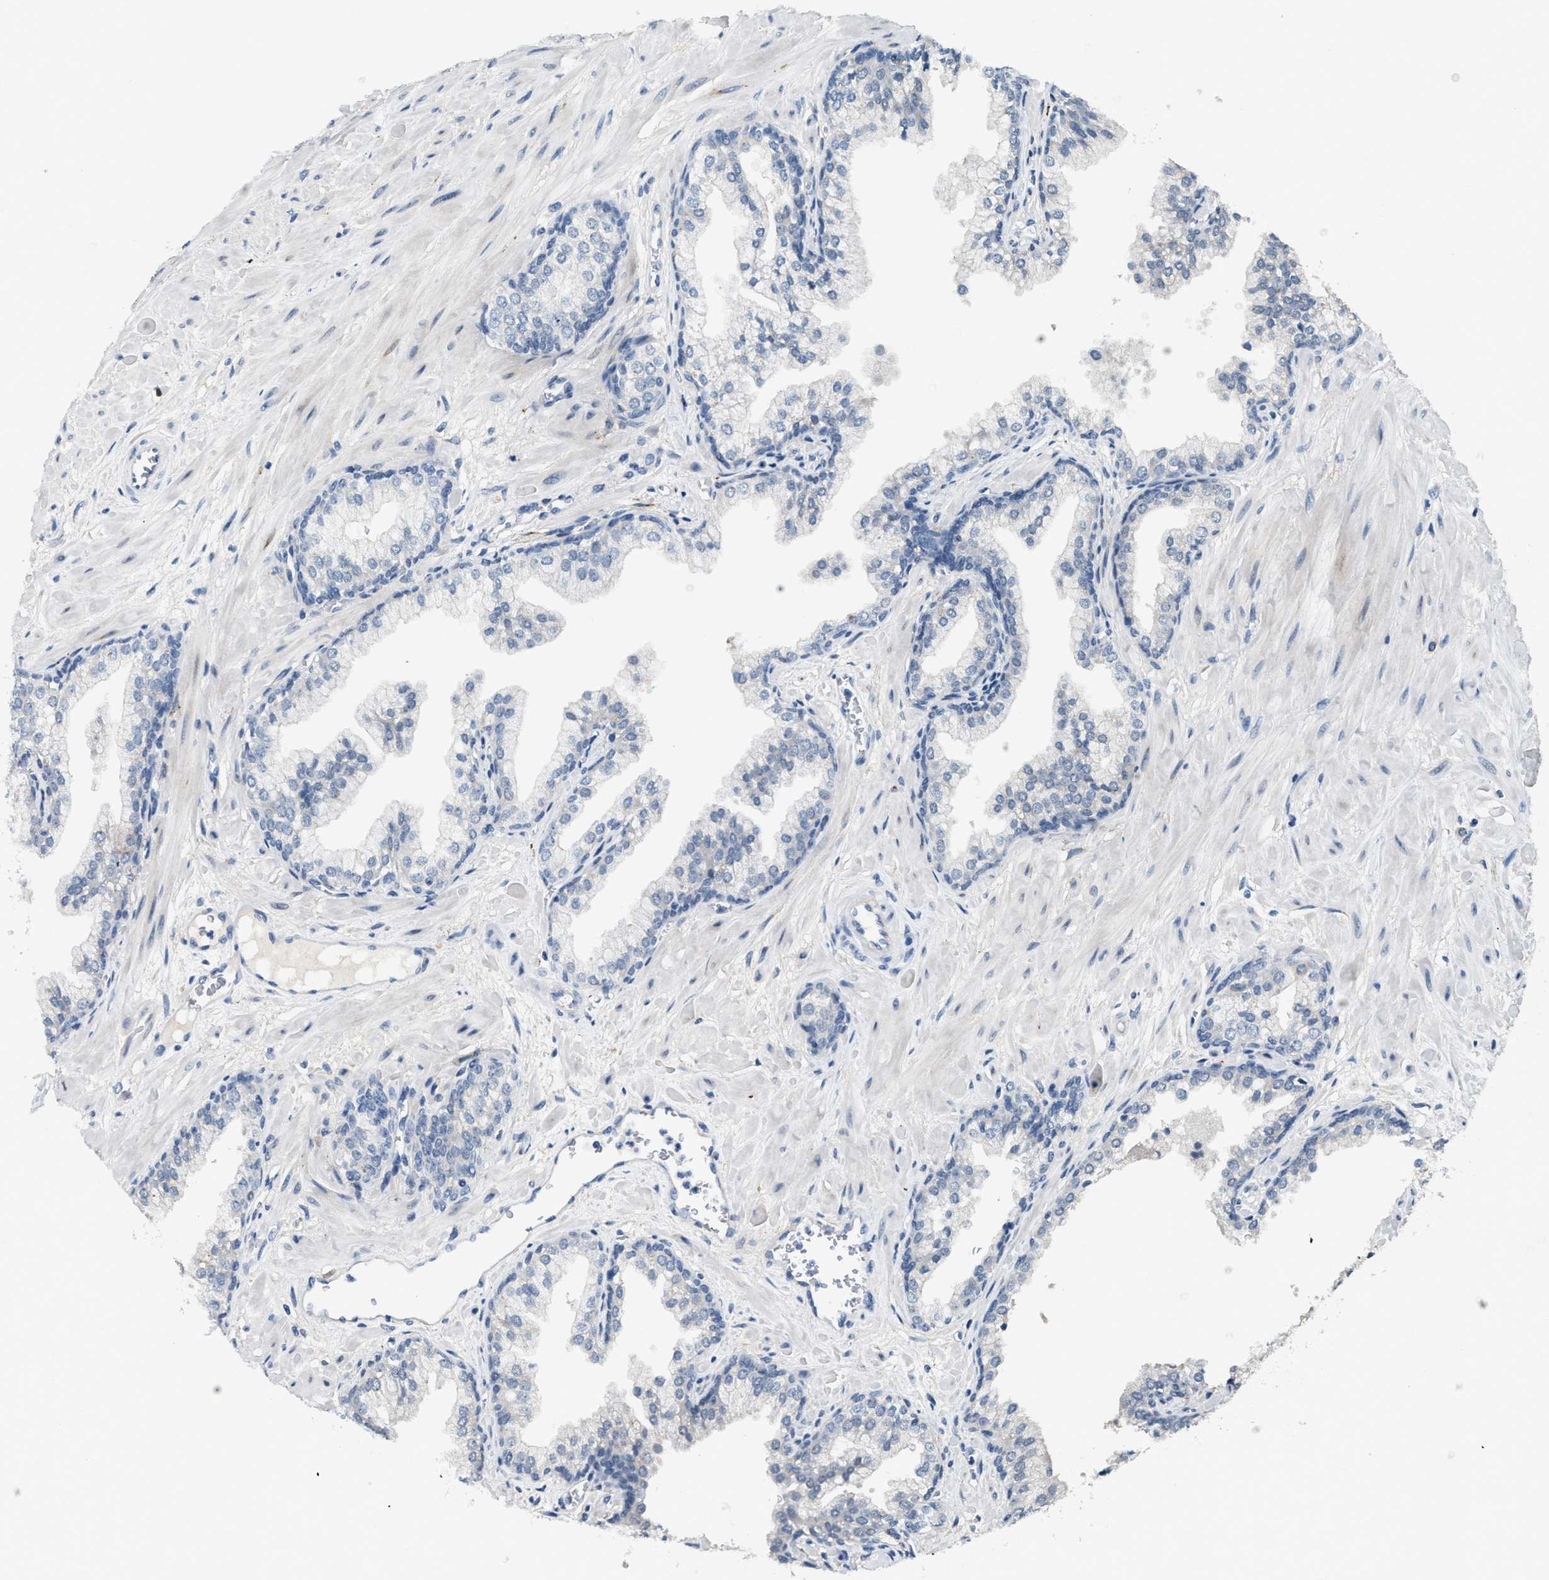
{"staining": {"intensity": "negative", "quantity": "none", "location": "none"}, "tissue": "prostate cancer", "cell_type": "Tumor cells", "image_type": "cancer", "snomed": [{"axis": "morphology", "description": "Adenocarcinoma, Low grade"}, {"axis": "topography", "description": "Prostate"}], "caption": "There is no significant positivity in tumor cells of prostate cancer (adenocarcinoma (low-grade)).", "gene": "TMEM154", "patient": {"sex": "male", "age": 53}}